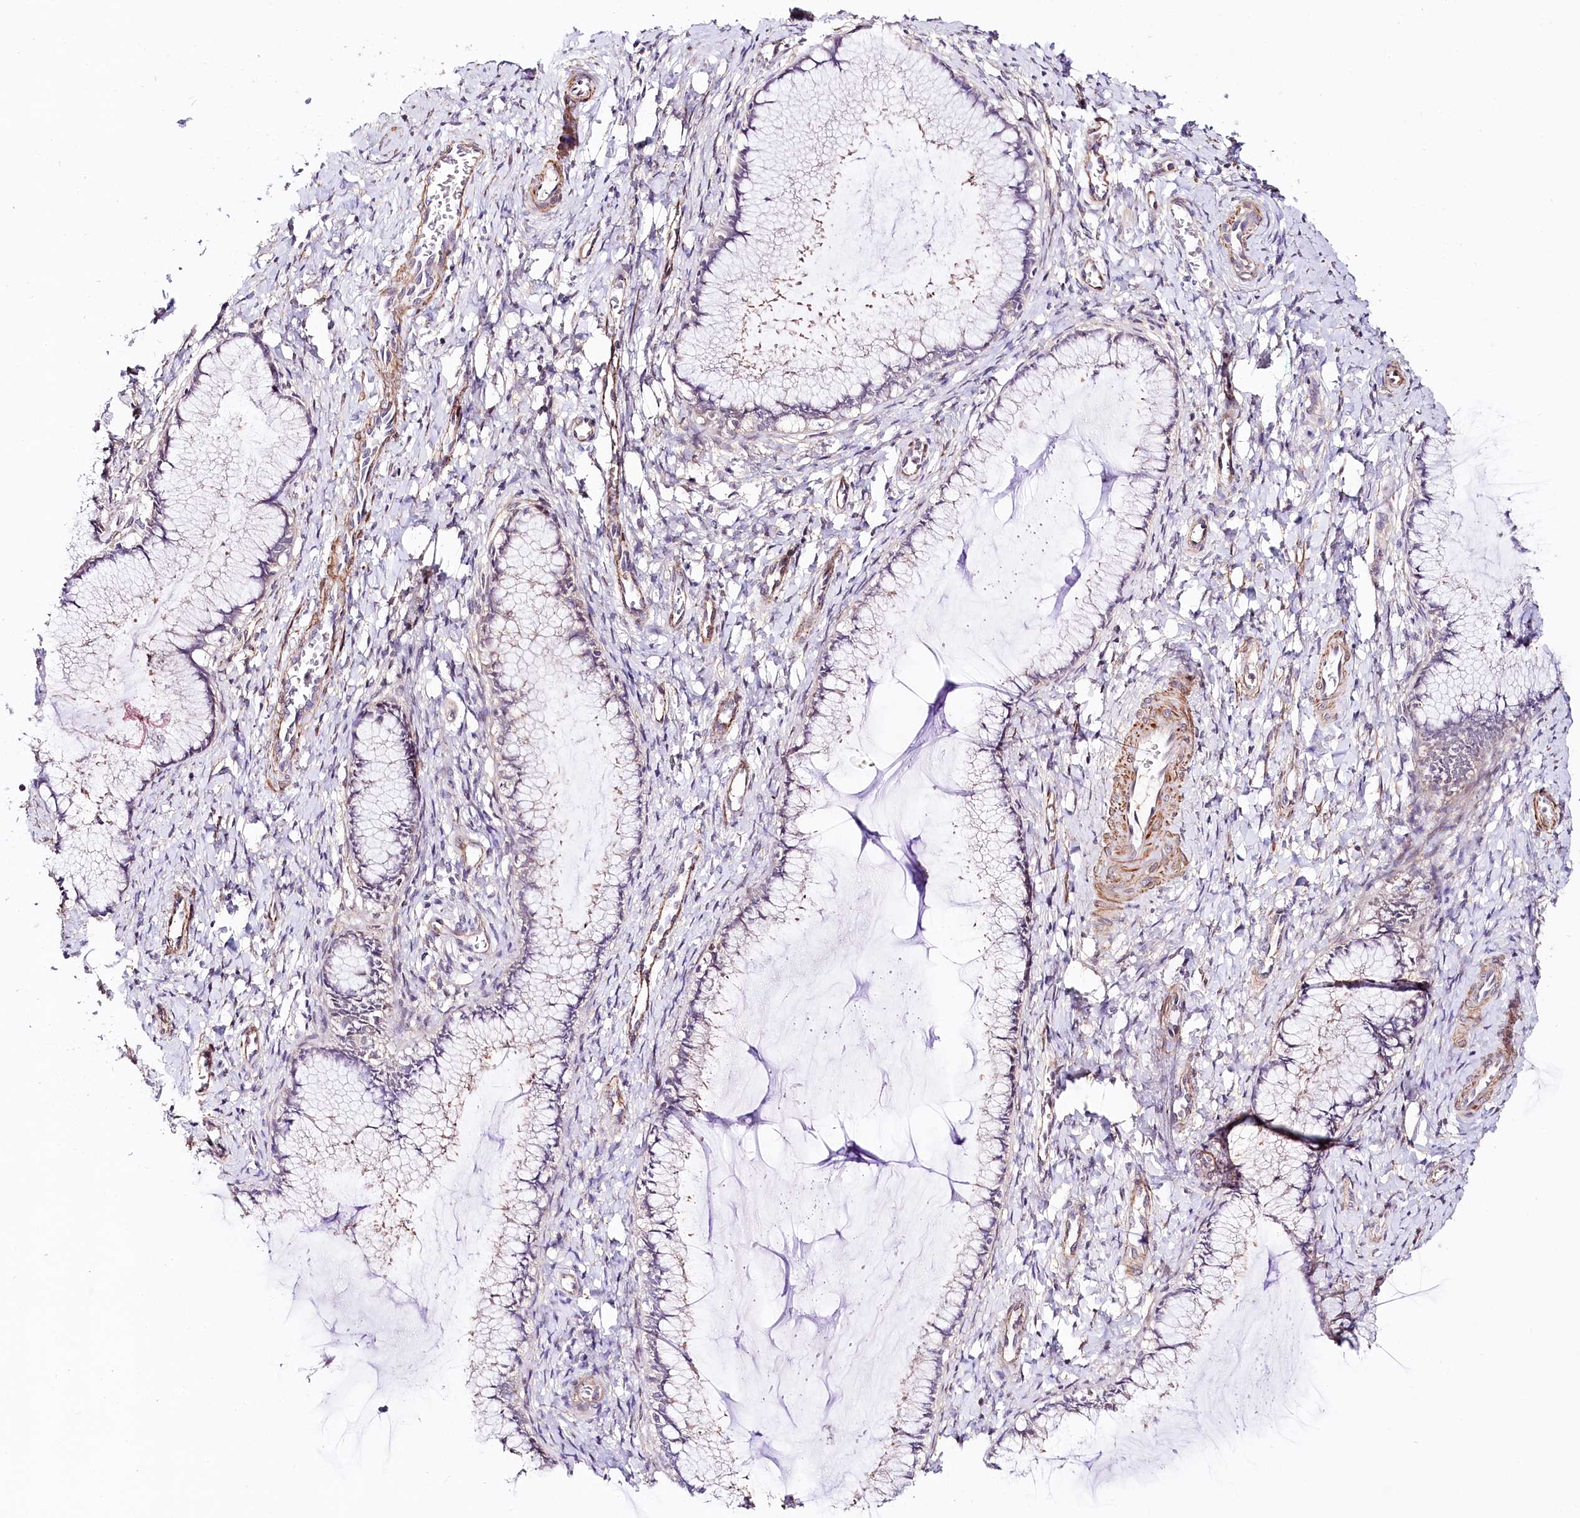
{"staining": {"intensity": "negative", "quantity": "none", "location": "none"}, "tissue": "cervix", "cell_type": "Glandular cells", "image_type": "normal", "snomed": [{"axis": "morphology", "description": "Normal tissue, NOS"}, {"axis": "morphology", "description": "Adenocarcinoma, NOS"}, {"axis": "topography", "description": "Cervix"}], "caption": "DAB immunohistochemical staining of normal human cervix reveals no significant staining in glandular cells.", "gene": "PPP2R5B", "patient": {"sex": "female", "age": 29}}